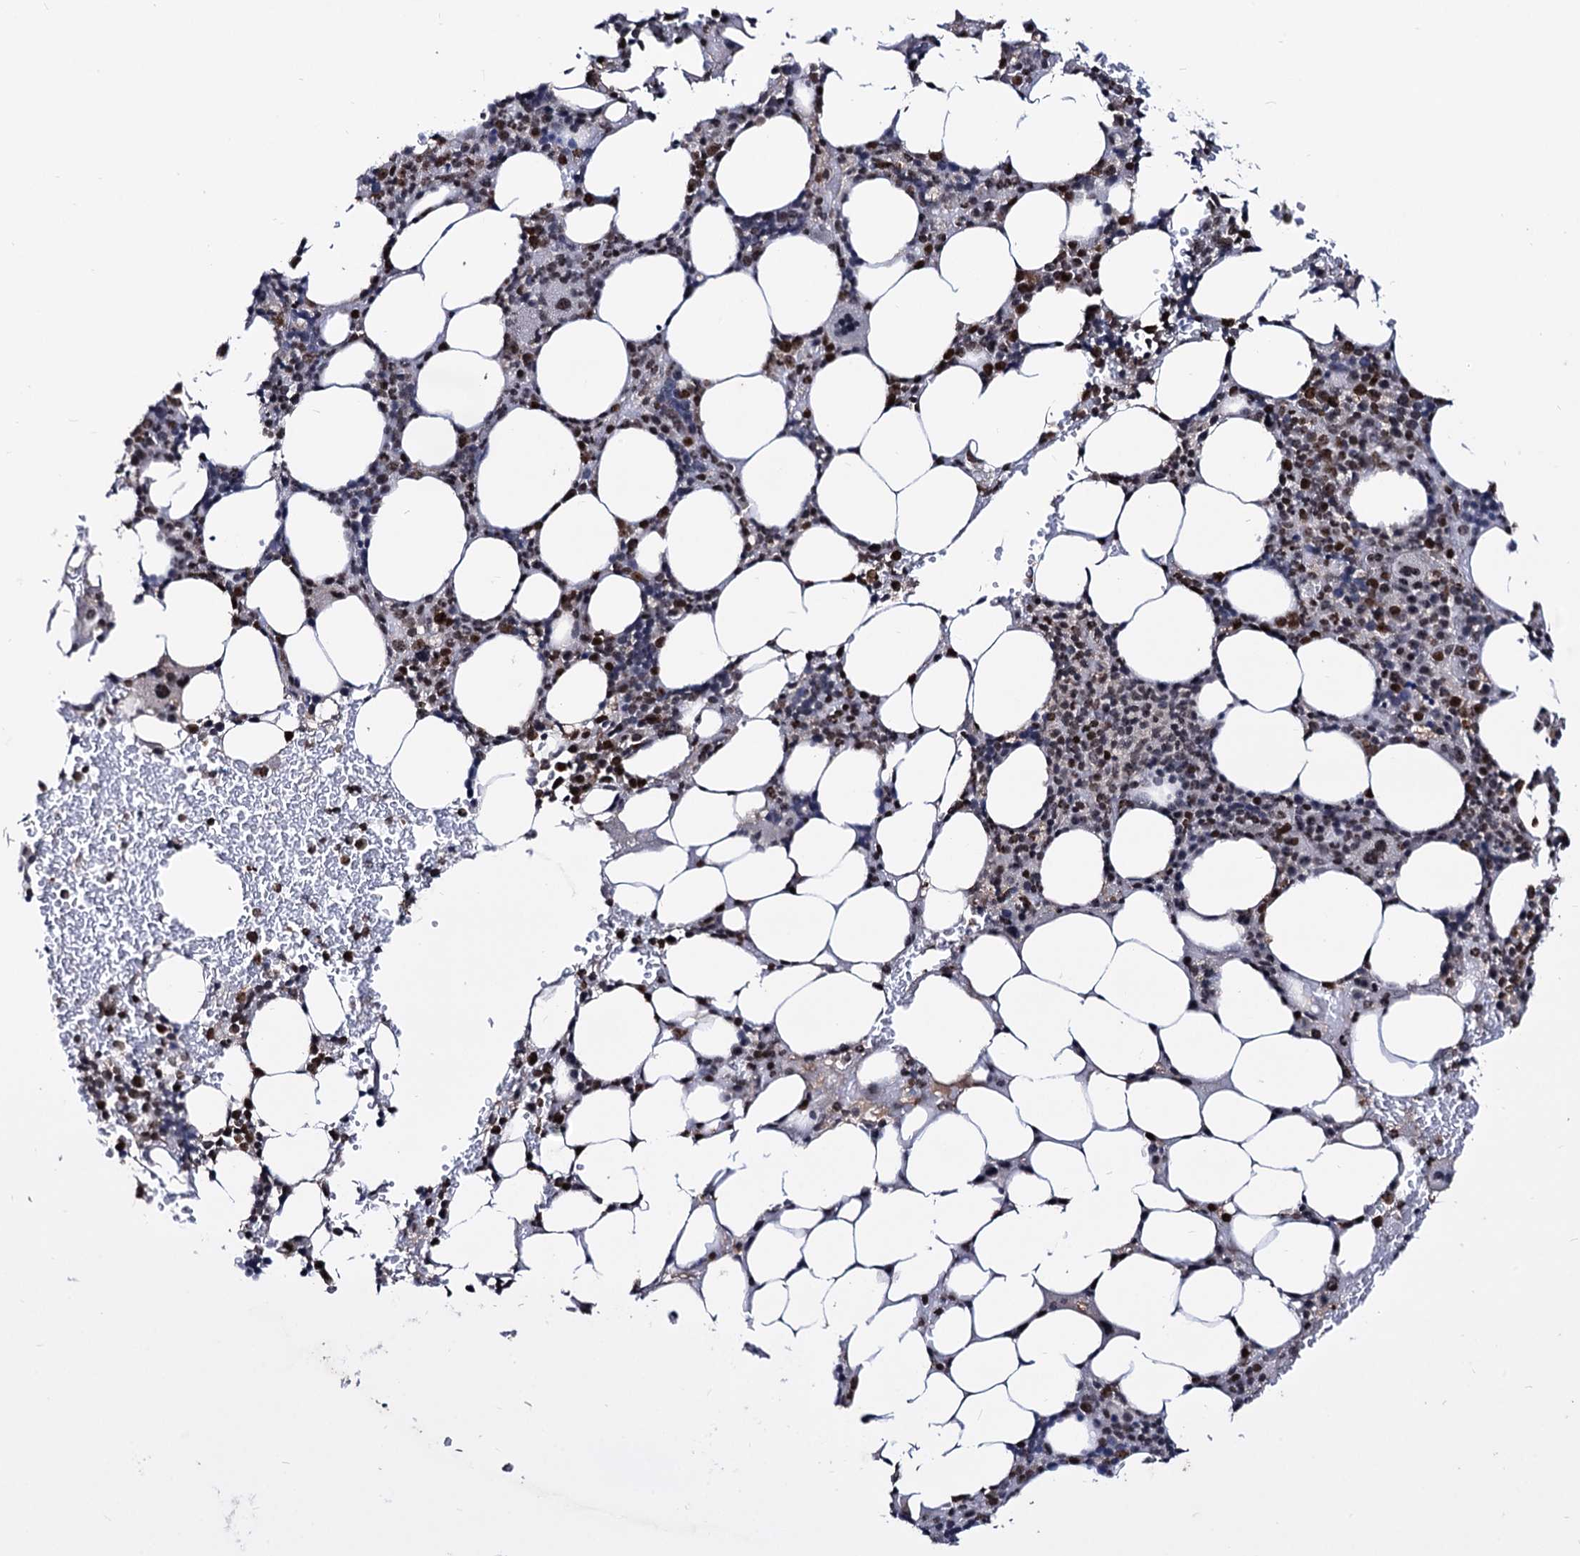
{"staining": {"intensity": "strong", "quantity": "25%-75%", "location": "nuclear"}, "tissue": "bone marrow", "cell_type": "Hematopoietic cells", "image_type": "normal", "snomed": [{"axis": "morphology", "description": "Normal tissue, NOS"}, {"axis": "topography", "description": "Bone marrow"}], "caption": "Benign bone marrow was stained to show a protein in brown. There is high levels of strong nuclear positivity in approximately 25%-75% of hematopoietic cells.", "gene": "SMCHD1", "patient": {"sex": "male", "age": 78}}